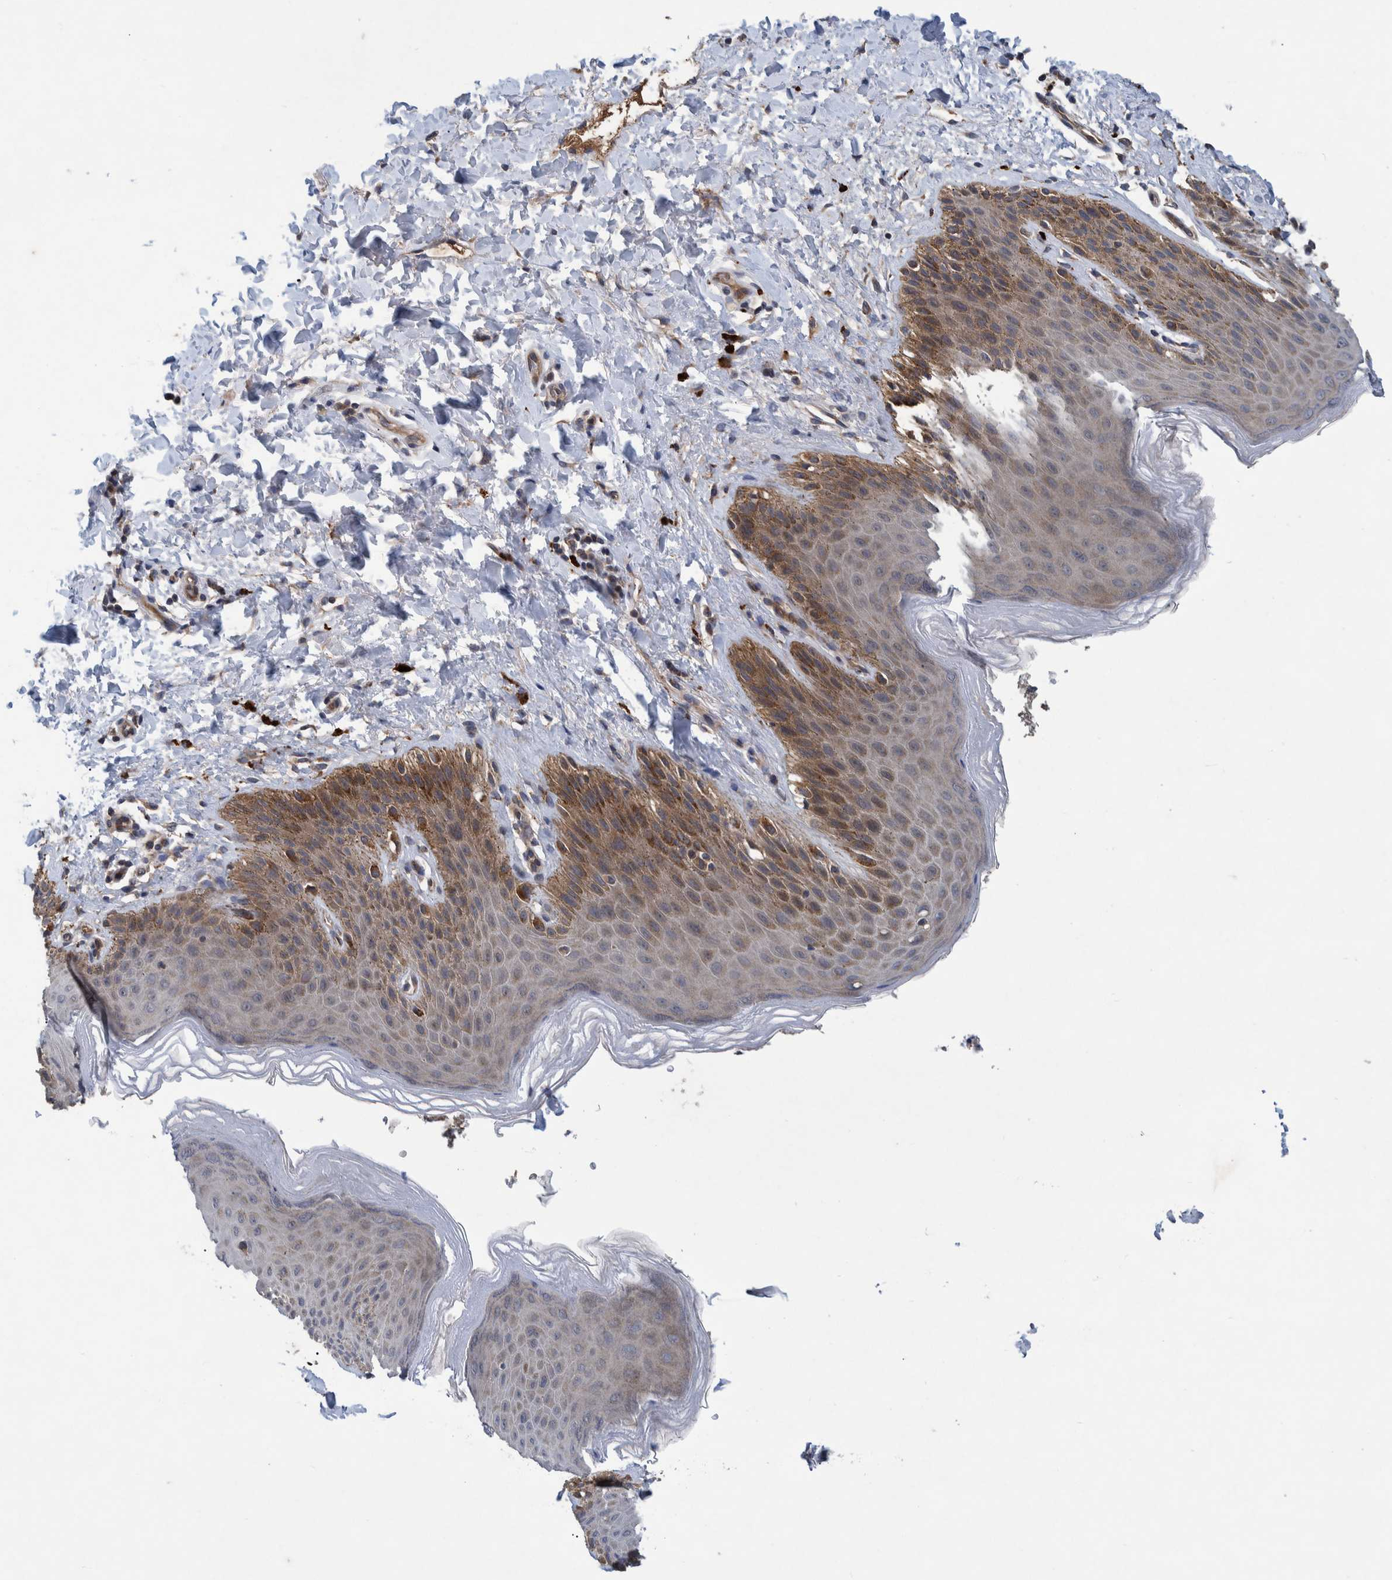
{"staining": {"intensity": "moderate", "quantity": "25%-75%", "location": "cytoplasmic/membranous"}, "tissue": "skin", "cell_type": "Epidermal cells", "image_type": "normal", "snomed": [{"axis": "morphology", "description": "Normal tissue, NOS"}, {"axis": "topography", "description": "Anal"}, {"axis": "topography", "description": "Peripheral nerve tissue"}], "caption": "A histopathology image showing moderate cytoplasmic/membranous expression in about 25%-75% of epidermal cells in benign skin, as visualized by brown immunohistochemical staining.", "gene": "ITIH3", "patient": {"sex": "male", "age": 44}}